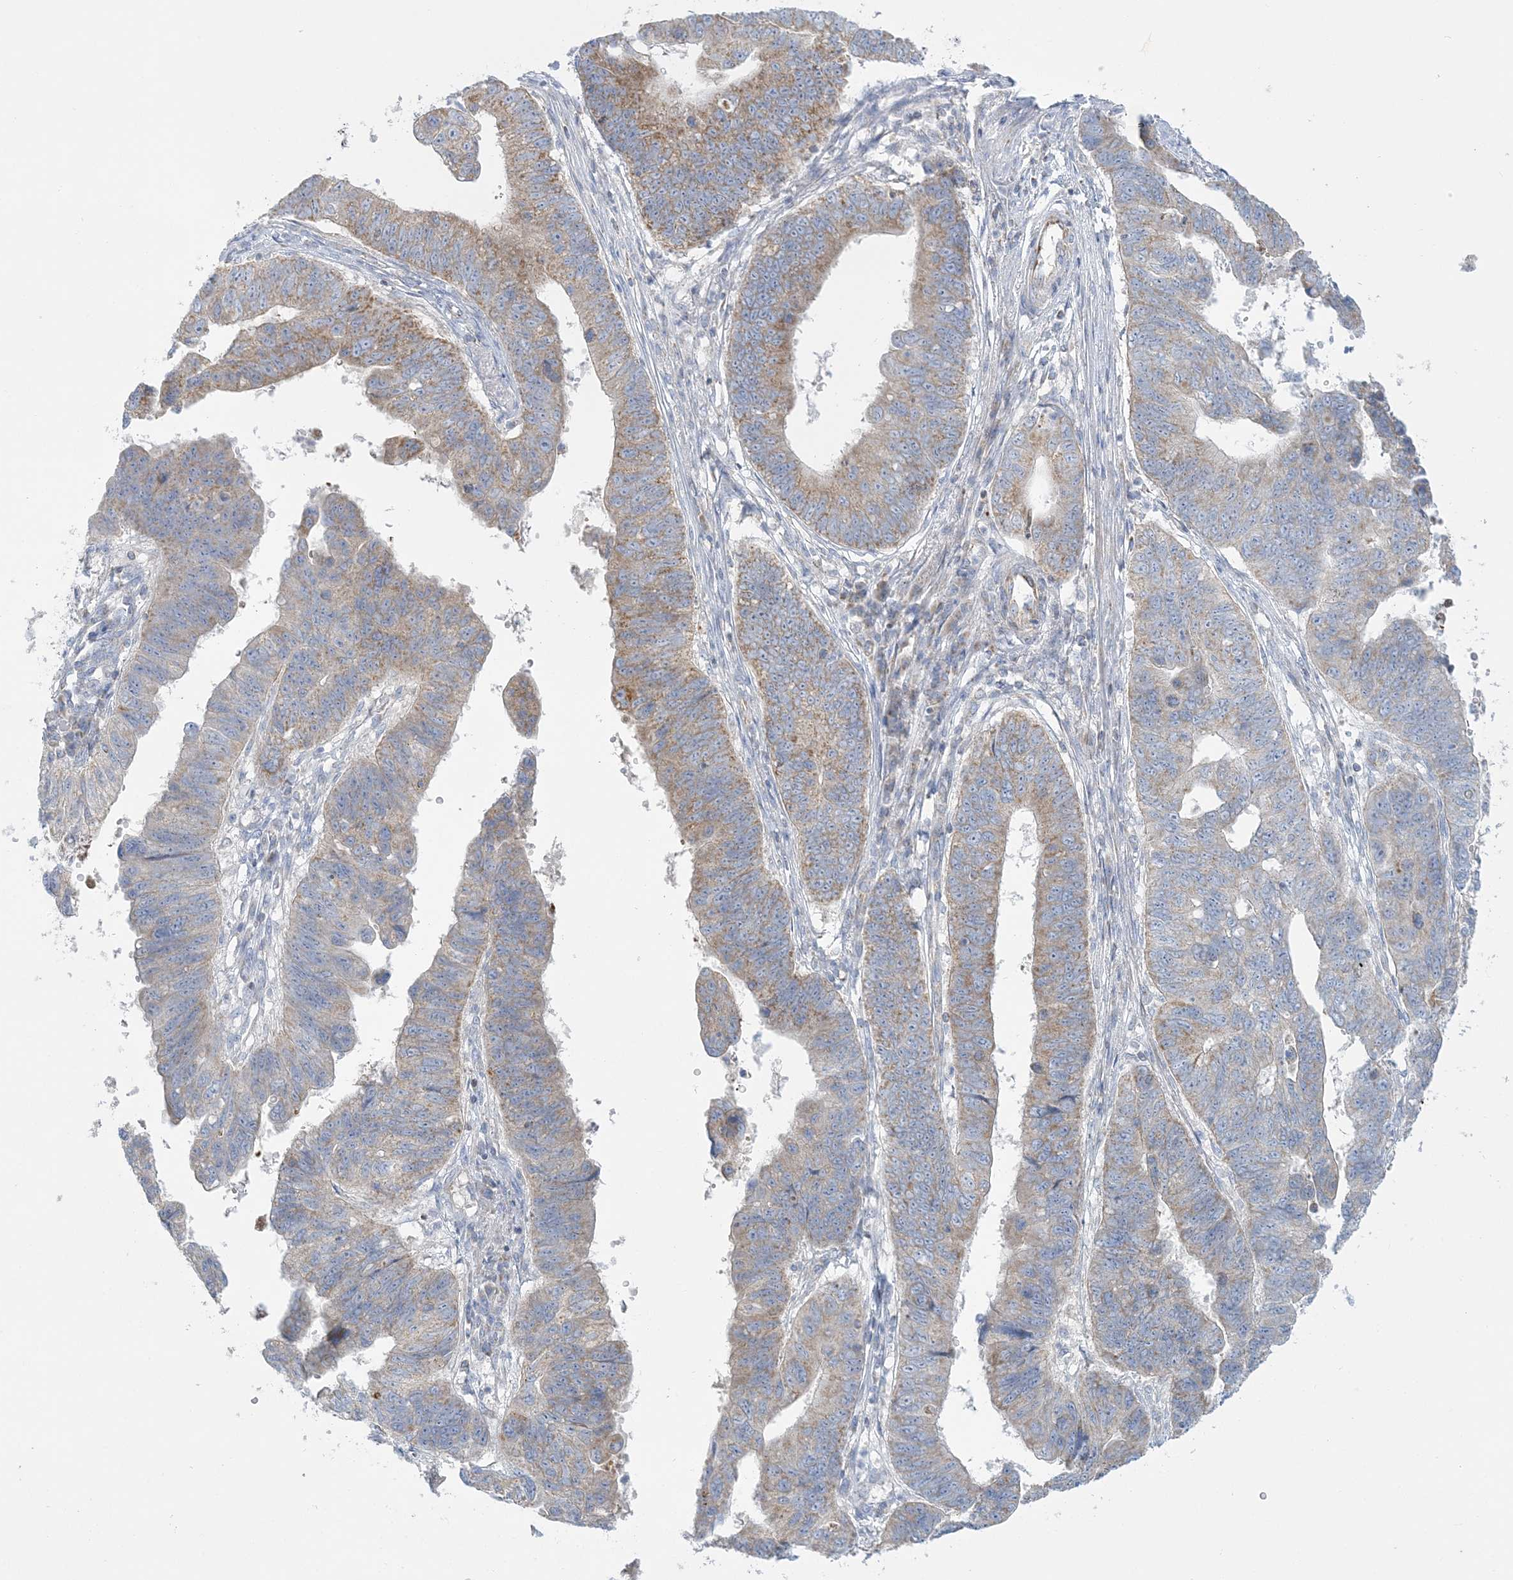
{"staining": {"intensity": "moderate", "quantity": "<25%", "location": "cytoplasmic/membranous"}, "tissue": "stomach cancer", "cell_type": "Tumor cells", "image_type": "cancer", "snomed": [{"axis": "morphology", "description": "Adenocarcinoma, NOS"}, {"axis": "topography", "description": "Stomach"}], "caption": "Adenocarcinoma (stomach) stained with a protein marker shows moderate staining in tumor cells.", "gene": "TBC1D14", "patient": {"sex": "male", "age": 59}}